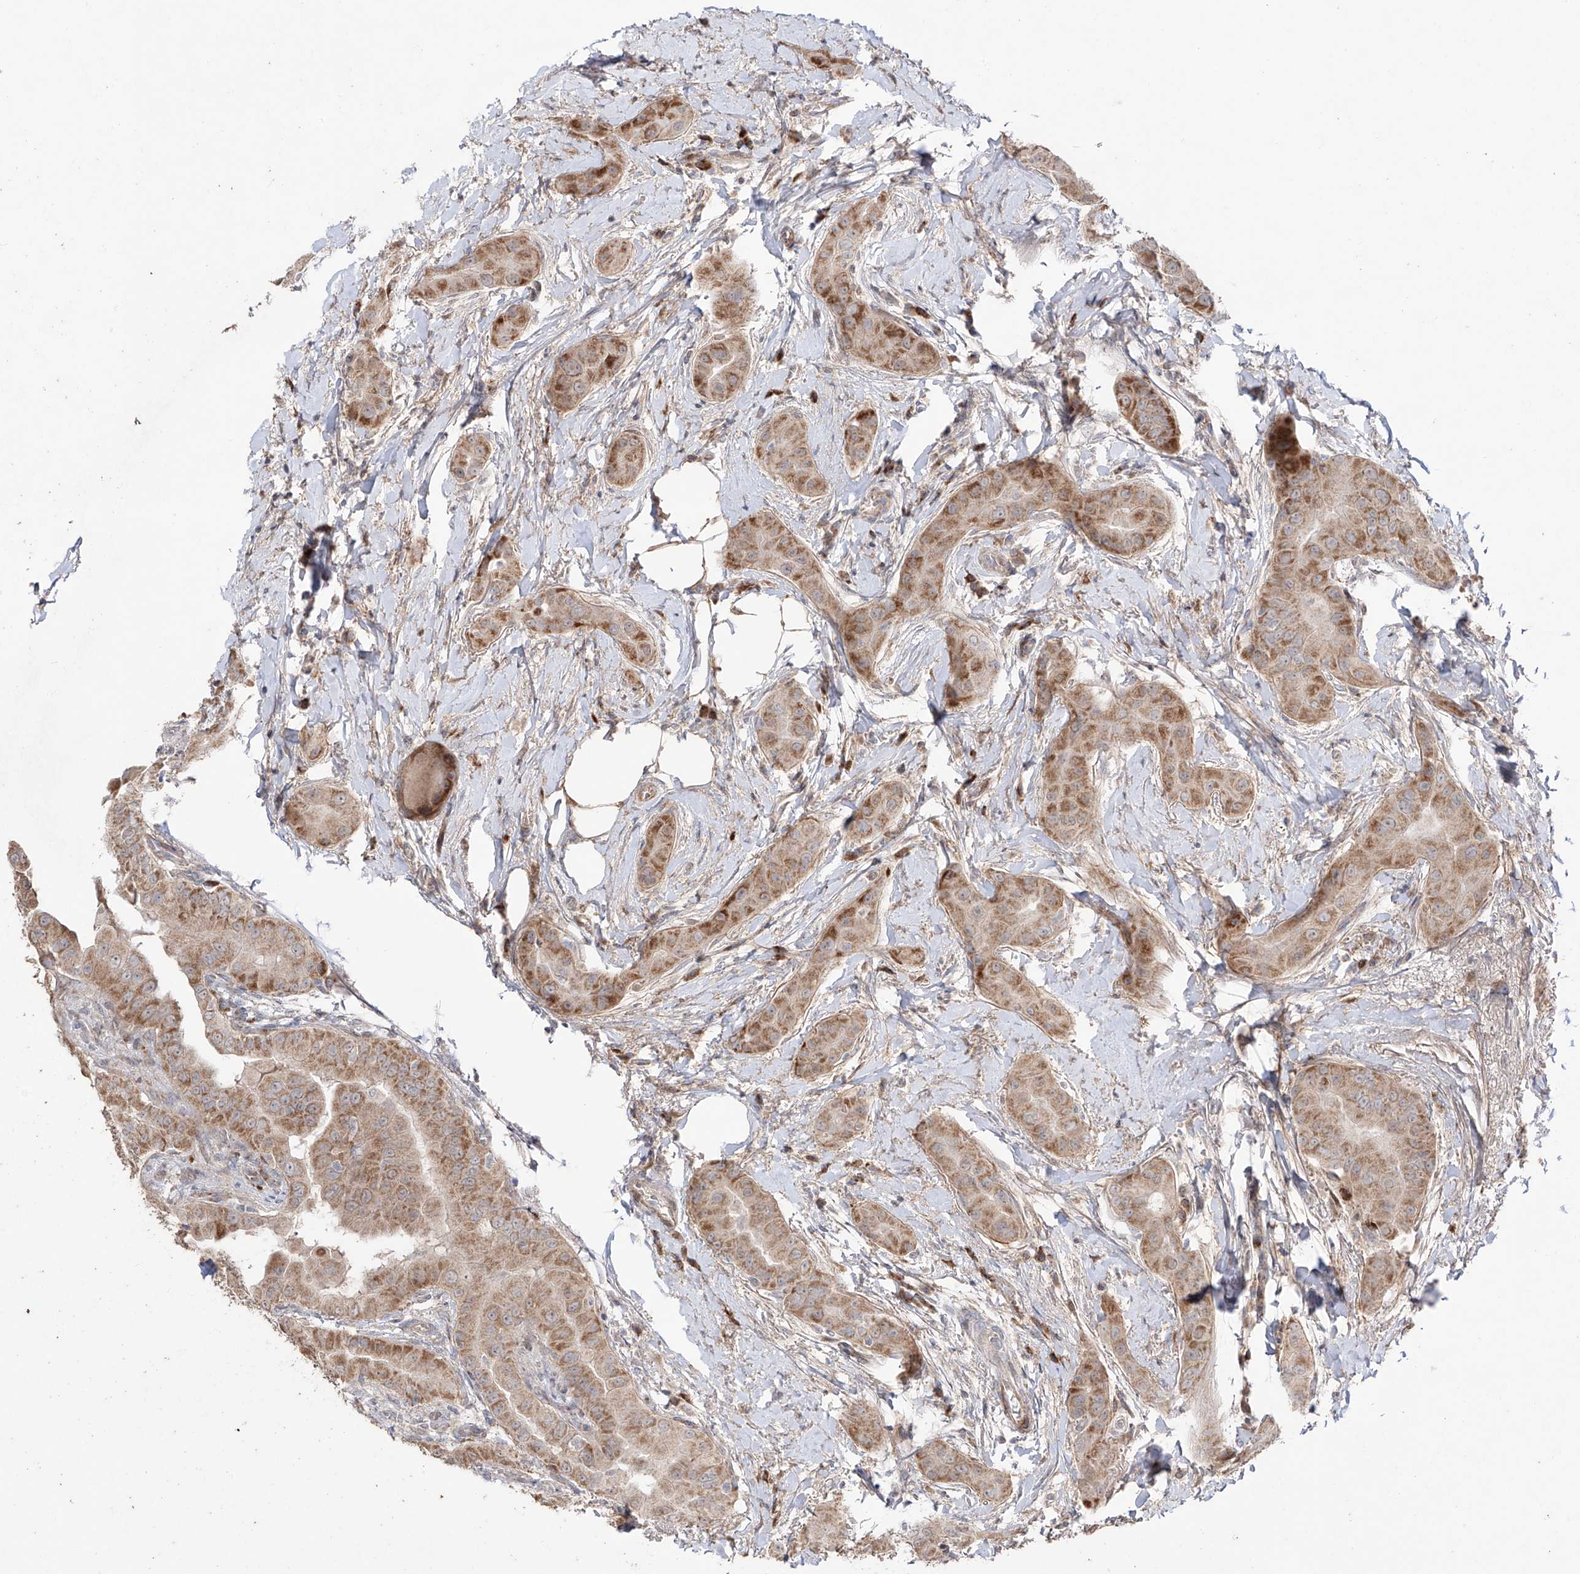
{"staining": {"intensity": "moderate", "quantity": ">75%", "location": "cytoplasmic/membranous"}, "tissue": "thyroid cancer", "cell_type": "Tumor cells", "image_type": "cancer", "snomed": [{"axis": "morphology", "description": "Papillary adenocarcinoma, NOS"}, {"axis": "topography", "description": "Thyroid gland"}], "caption": "IHC staining of thyroid cancer (papillary adenocarcinoma), which displays medium levels of moderate cytoplasmic/membranous expression in approximately >75% of tumor cells indicating moderate cytoplasmic/membranous protein positivity. The staining was performed using DAB (brown) for protein detection and nuclei were counterstained in hematoxylin (blue).", "gene": "YKT6", "patient": {"sex": "male", "age": 33}}